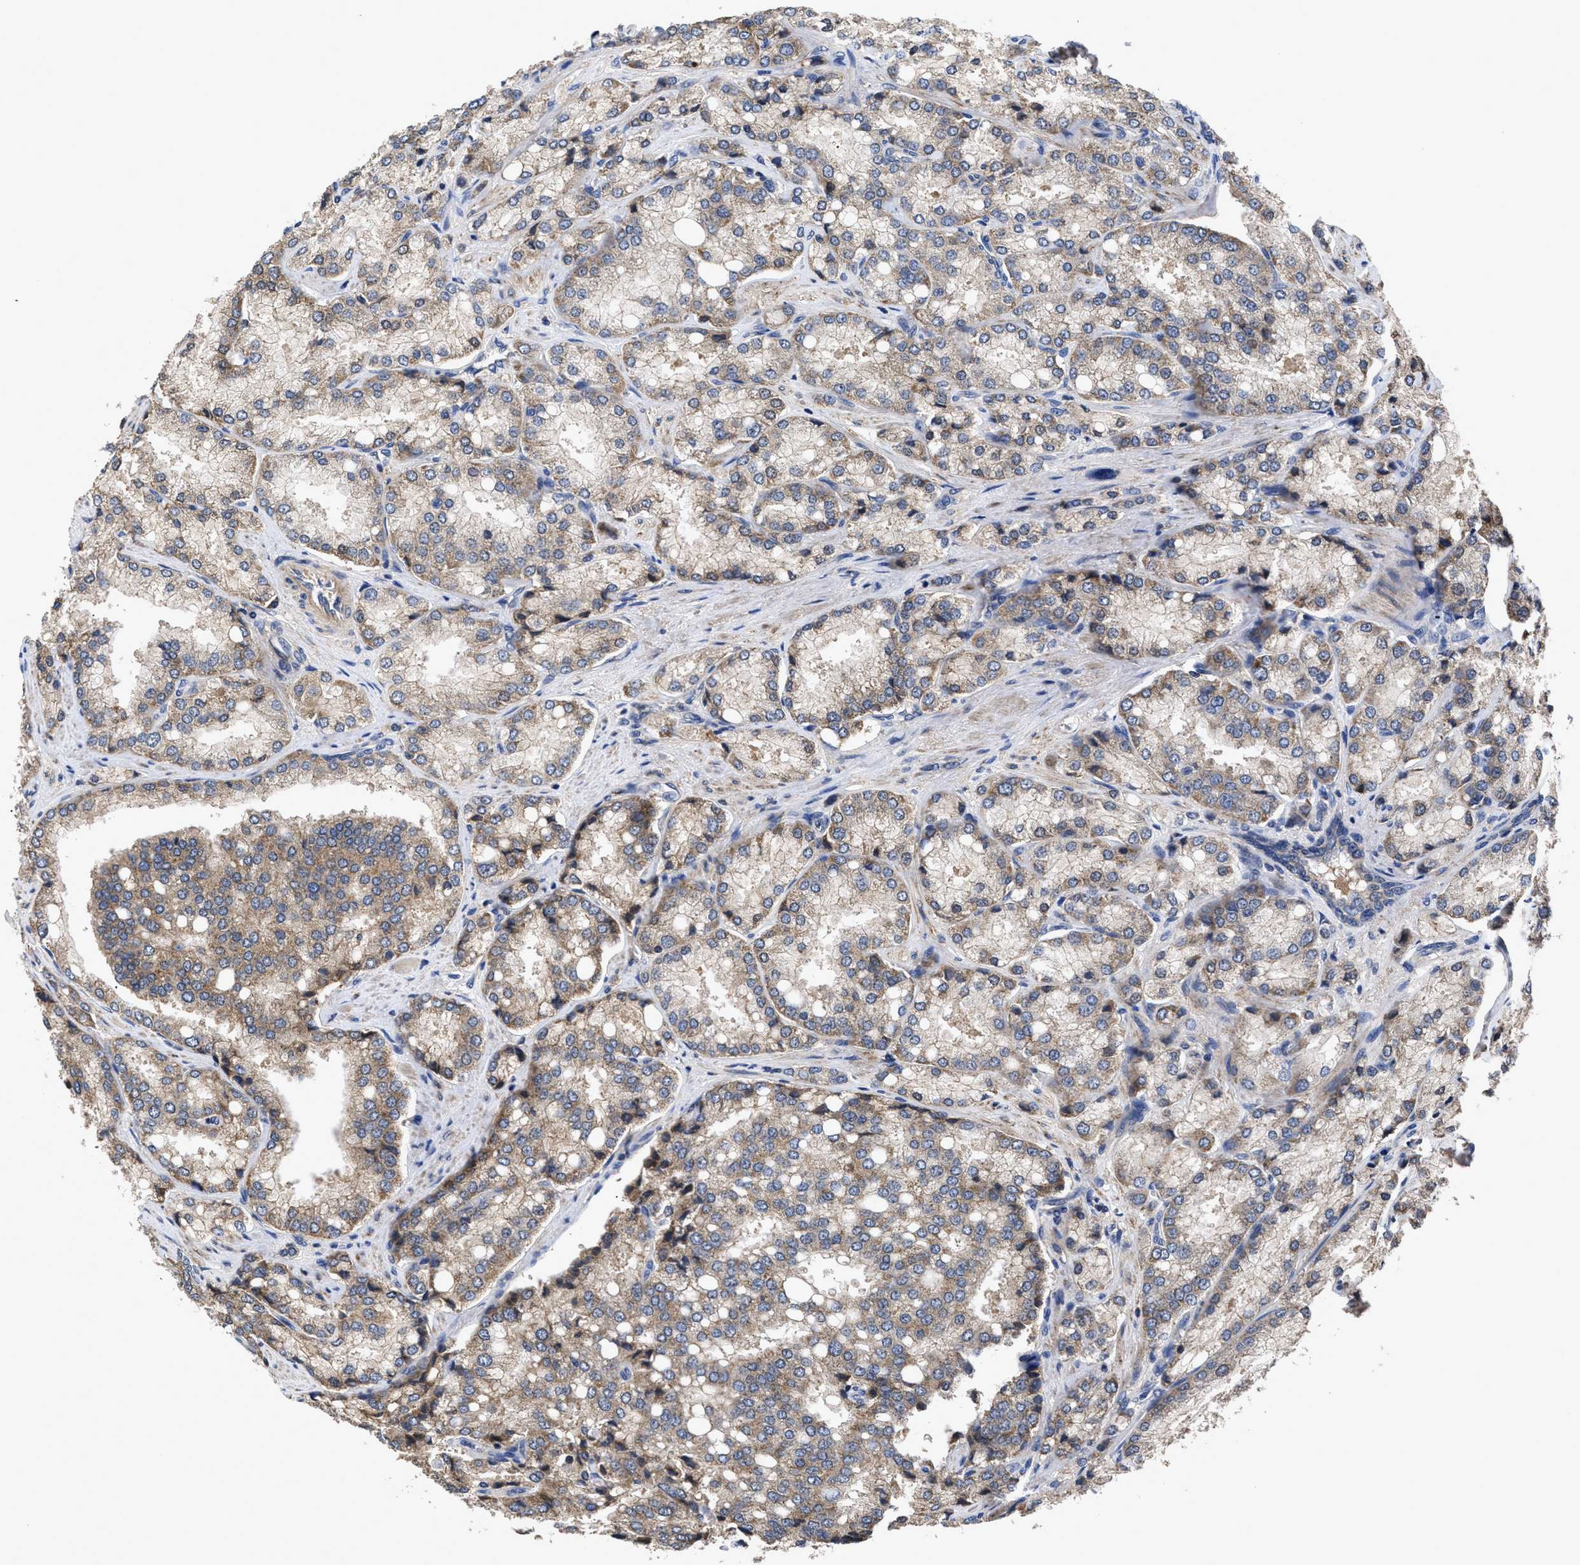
{"staining": {"intensity": "moderate", "quantity": ">75%", "location": "cytoplasmic/membranous"}, "tissue": "prostate cancer", "cell_type": "Tumor cells", "image_type": "cancer", "snomed": [{"axis": "morphology", "description": "Adenocarcinoma, High grade"}, {"axis": "topography", "description": "Prostate"}], "caption": "Immunohistochemistry of human prostate cancer (high-grade adenocarcinoma) exhibits medium levels of moderate cytoplasmic/membranous staining in about >75% of tumor cells. The staining is performed using DAB brown chromogen to label protein expression. The nuclei are counter-stained blue using hematoxylin.", "gene": "LRRC3", "patient": {"sex": "male", "age": 50}}